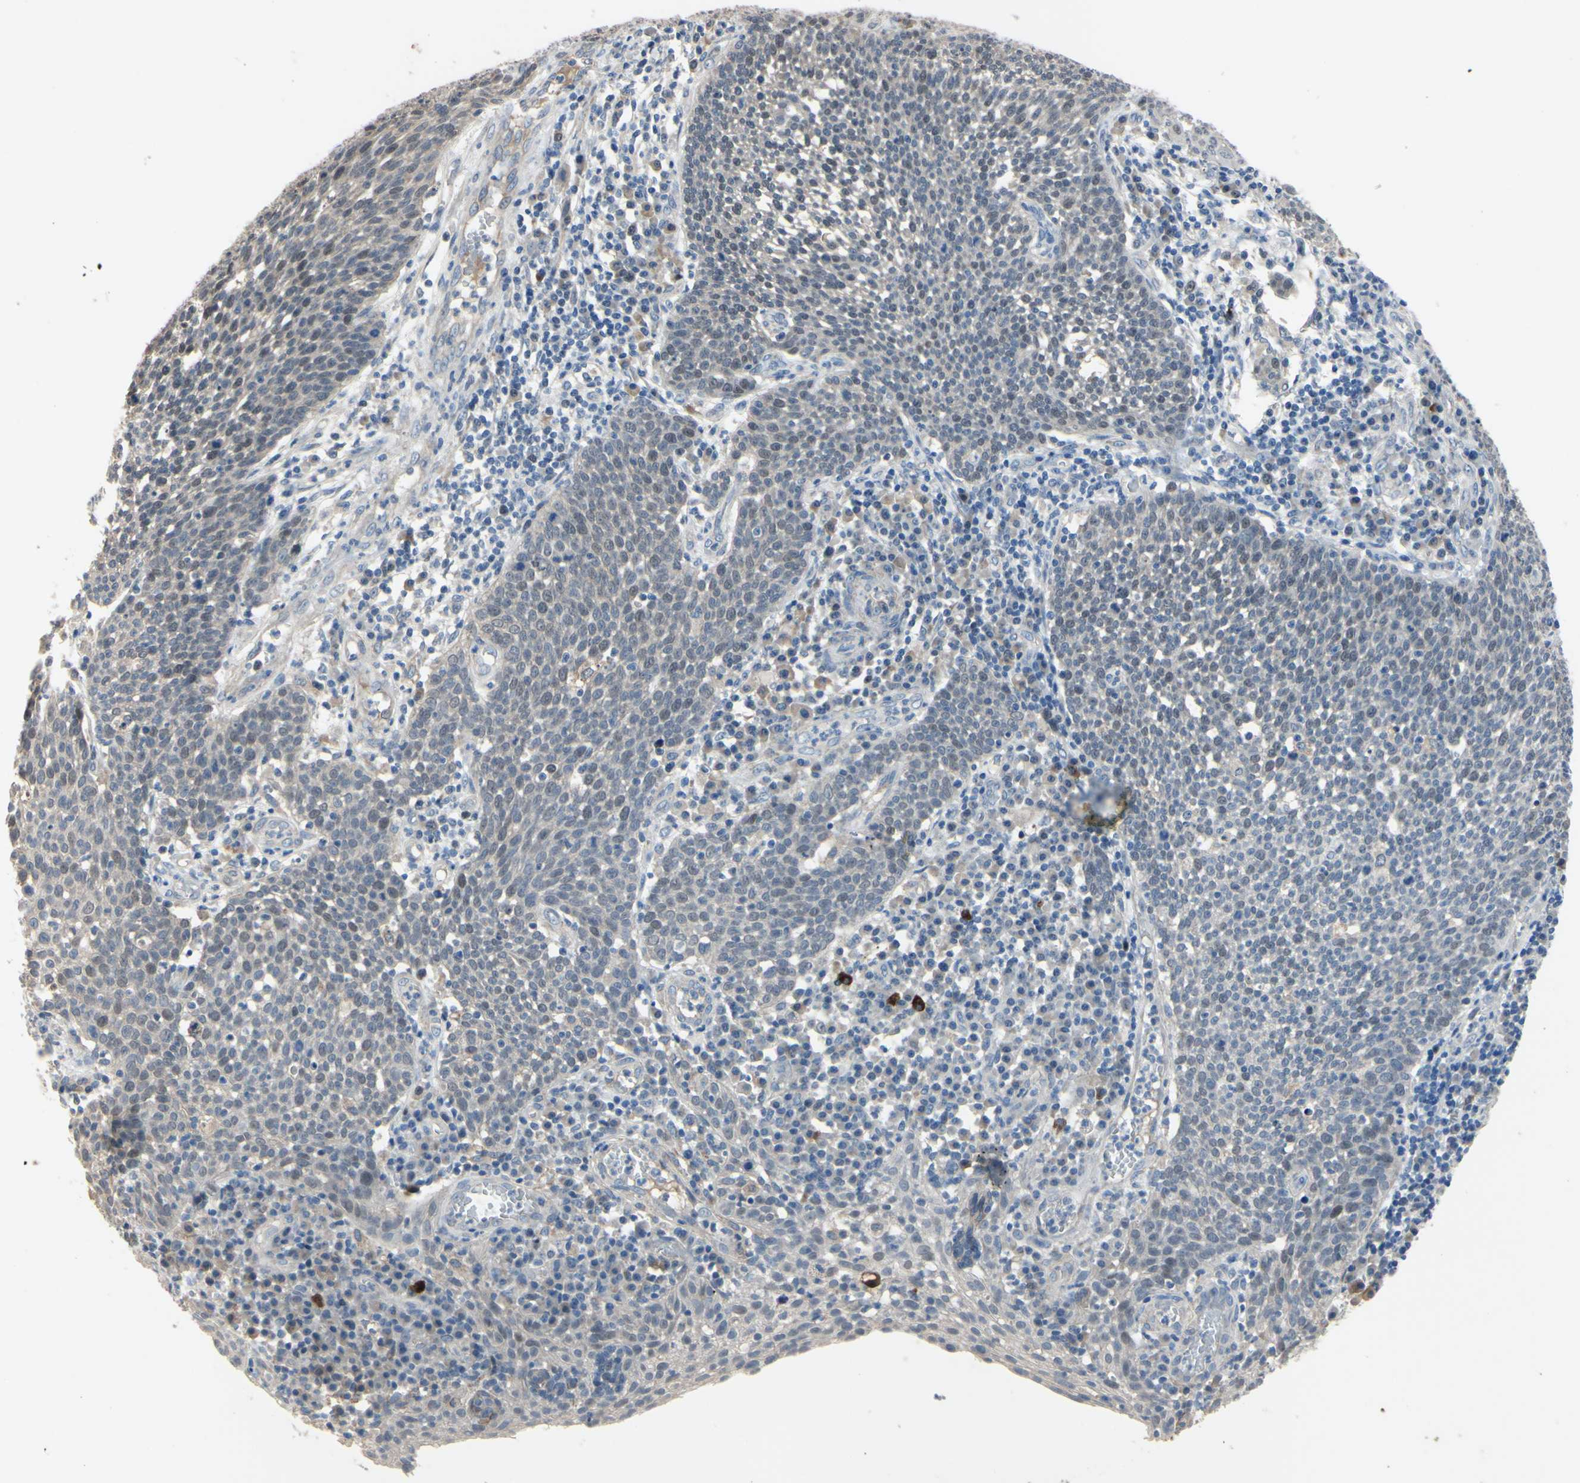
{"staining": {"intensity": "negative", "quantity": "none", "location": "none"}, "tissue": "cervical cancer", "cell_type": "Tumor cells", "image_type": "cancer", "snomed": [{"axis": "morphology", "description": "Squamous cell carcinoma, NOS"}, {"axis": "topography", "description": "Cervix"}], "caption": "Tumor cells show no significant protein expression in cervical cancer (squamous cell carcinoma).", "gene": "LHX9", "patient": {"sex": "female", "age": 34}}